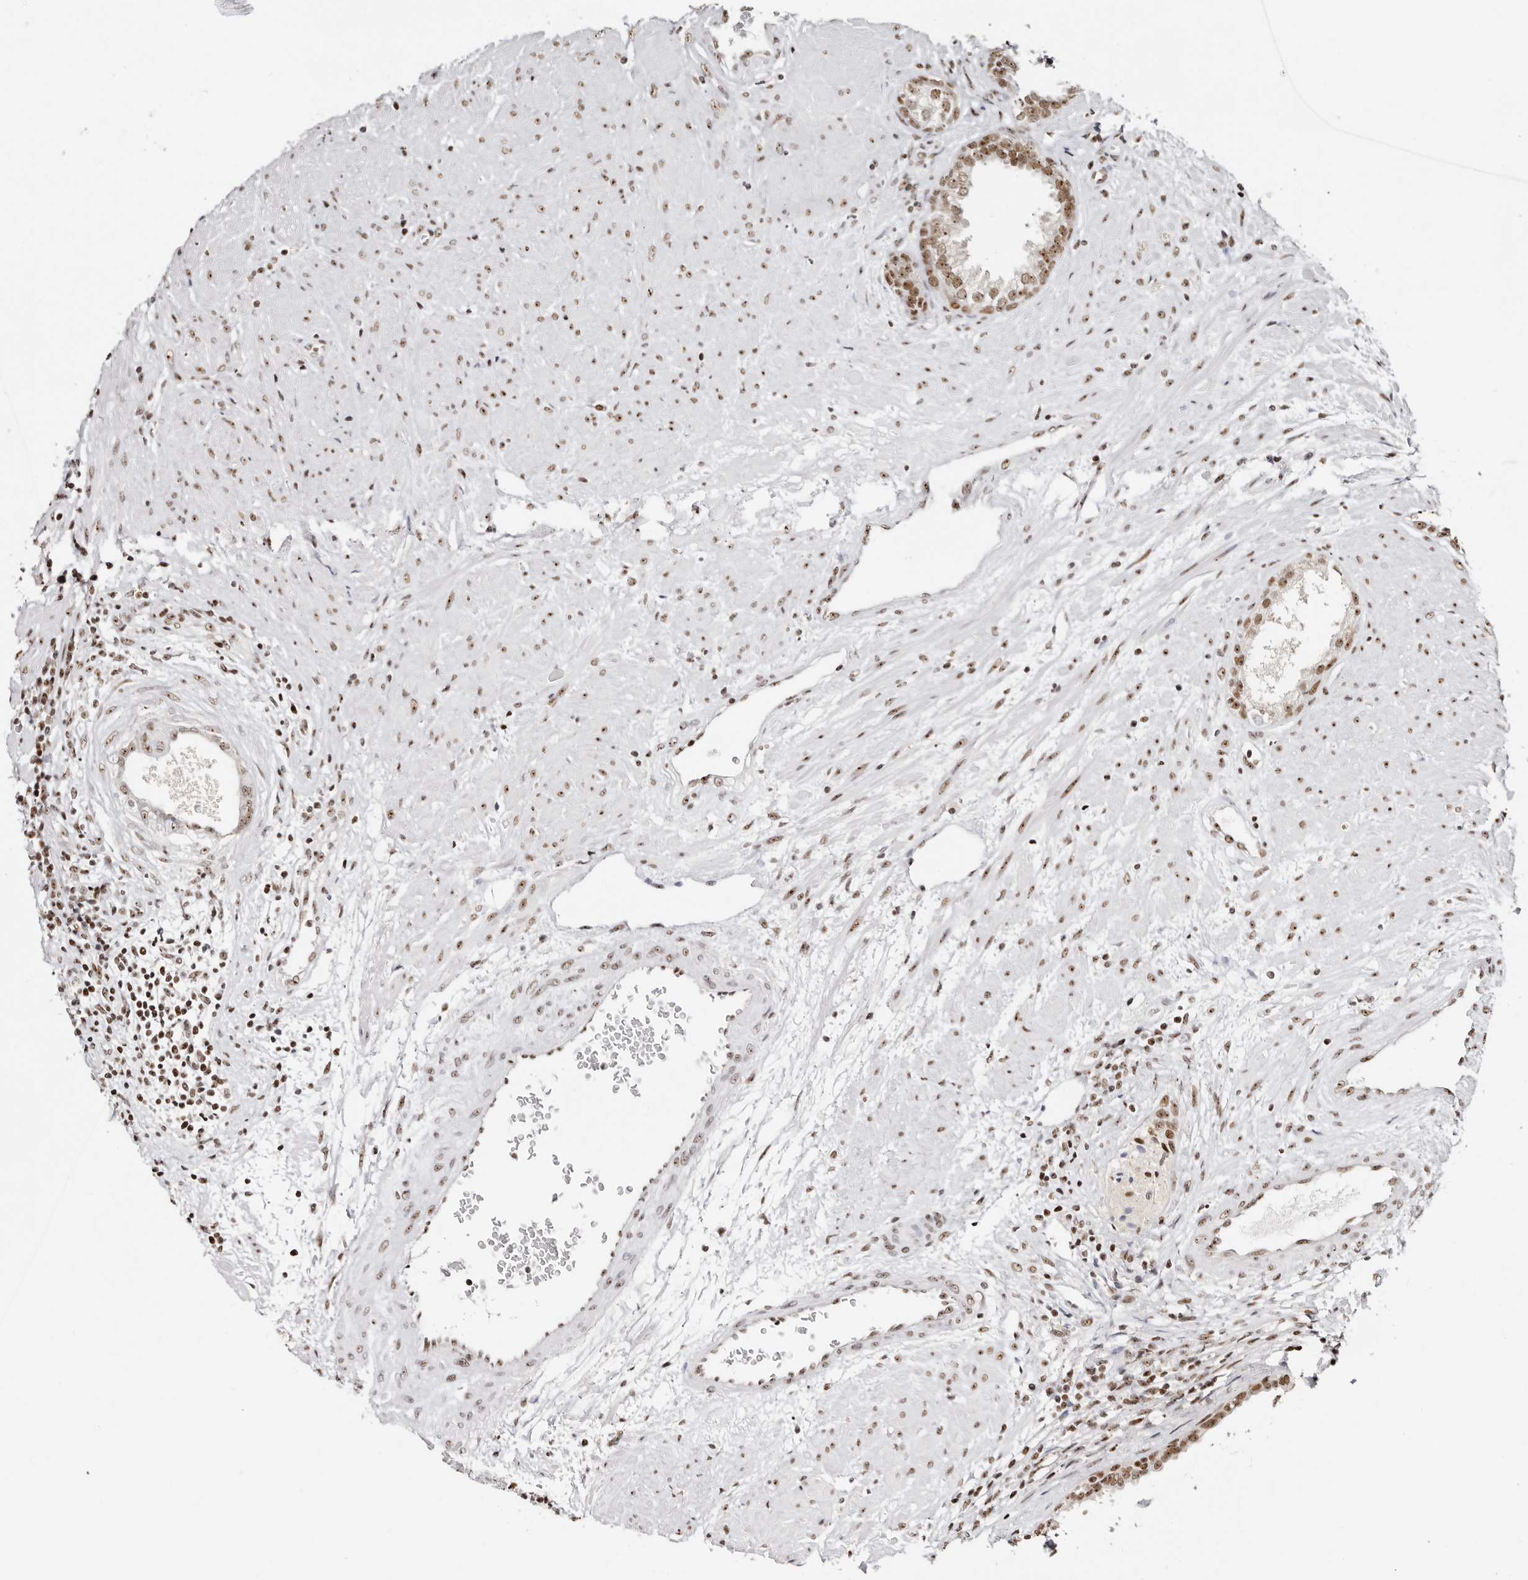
{"staining": {"intensity": "moderate", "quantity": ">75%", "location": "nuclear"}, "tissue": "prostate", "cell_type": "Glandular cells", "image_type": "normal", "snomed": [{"axis": "morphology", "description": "Normal tissue, NOS"}, {"axis": "topography", "description": "Prostate"}], "caption": "The micrograph displays a brown stain indicating the presence of a protein in the nuclear of glandular cells in prostate.", "gene": "IQGAP3", "patient": {"sex": "male", "age": 76}}